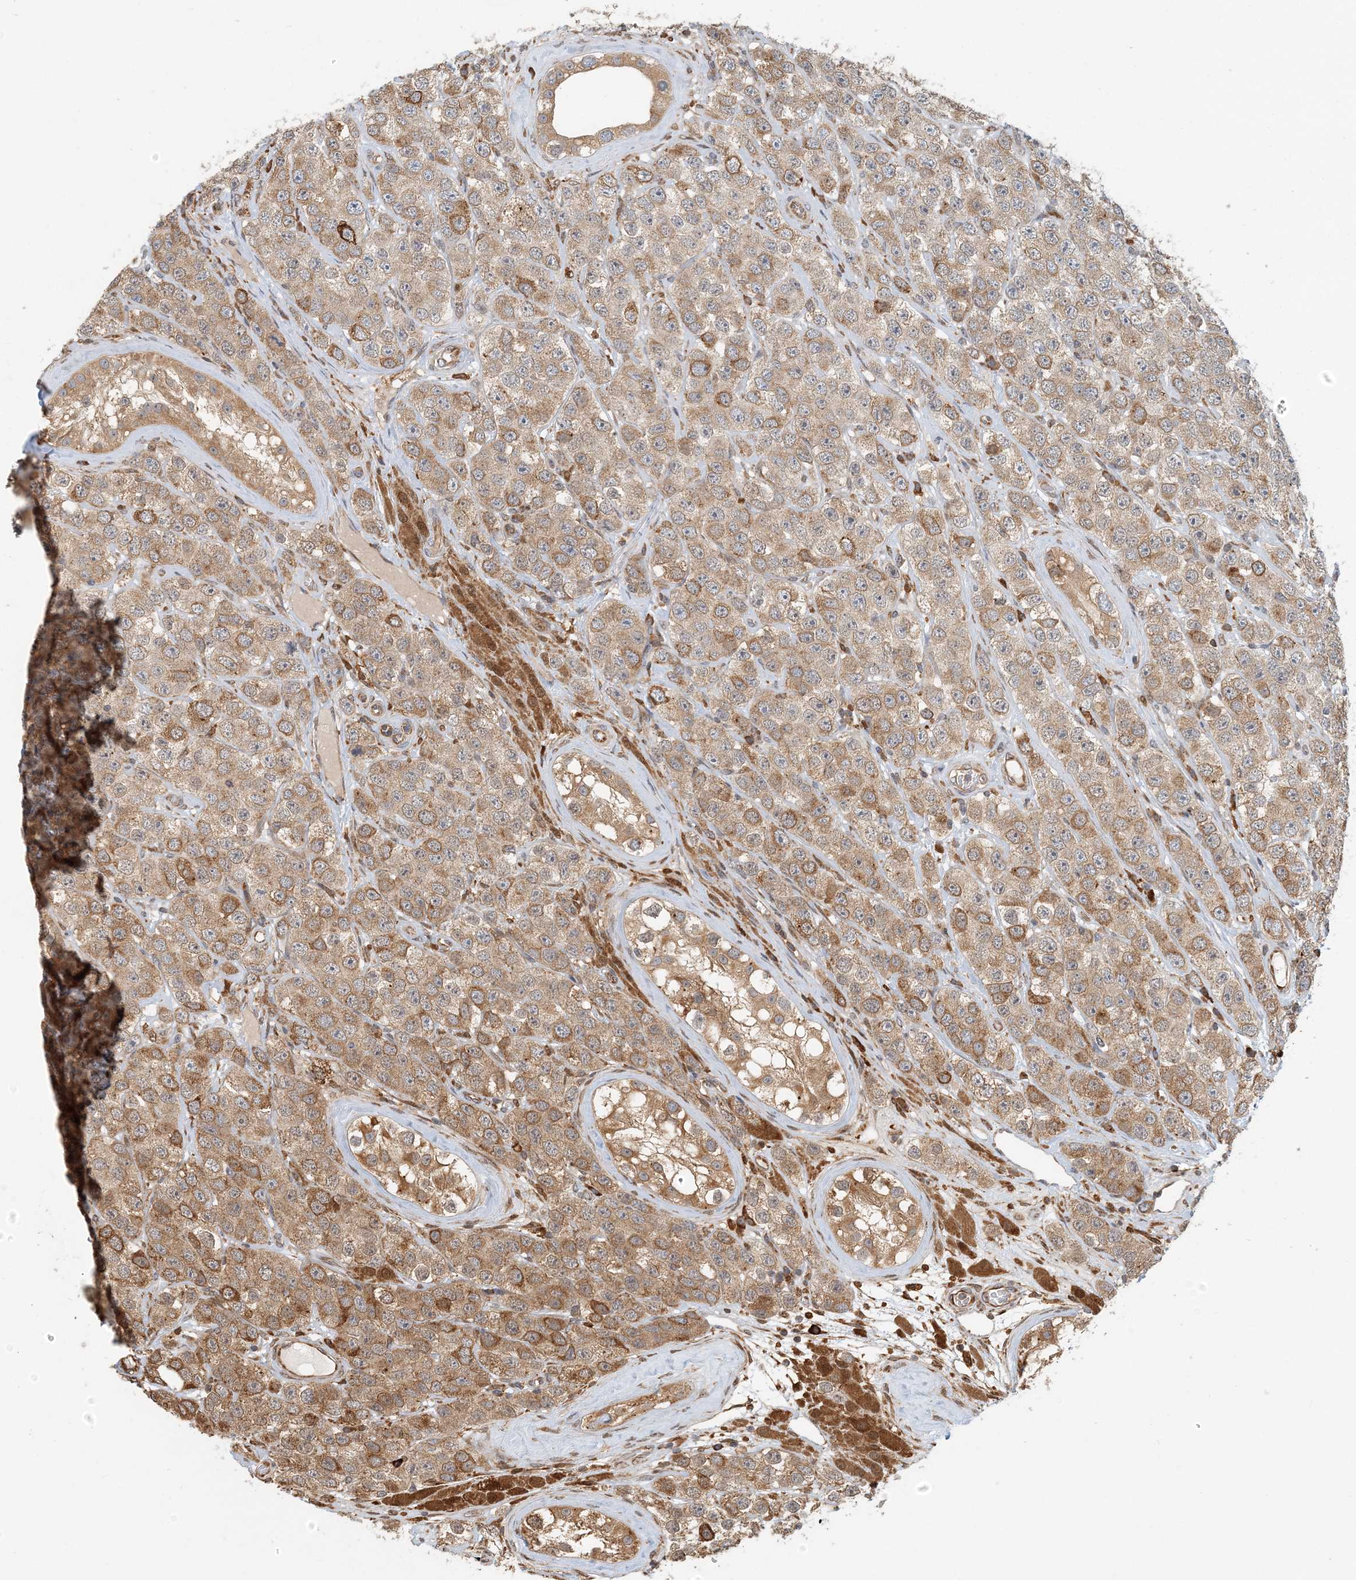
{"staining": {"intensity": "moderate", "quantity": ">75%", "location": "cytoplasmic/membranous"}, "tissue": "testis cancer", "cell_type": "Tumor cells", "image_type": "cancer", "snomed": [{"axis": "morphology", "description": "Seminoma, NOS"}, {"axis": "topography", "description": "Testis"}], "caption": "Protein positivity by immunohistochemistry (IHC) displays moderate cytoplasmic/membranous expression in about >75% of tumor cells in testis seminoma. The staining is performed using DAB (3,3'-diaminobenzidine) brown chromogen to label protein expression. The nuclei are counter-stained blue using hematoxylin.", "gene": "HNMT", "patient": {"sex": "male", "age": 28}}